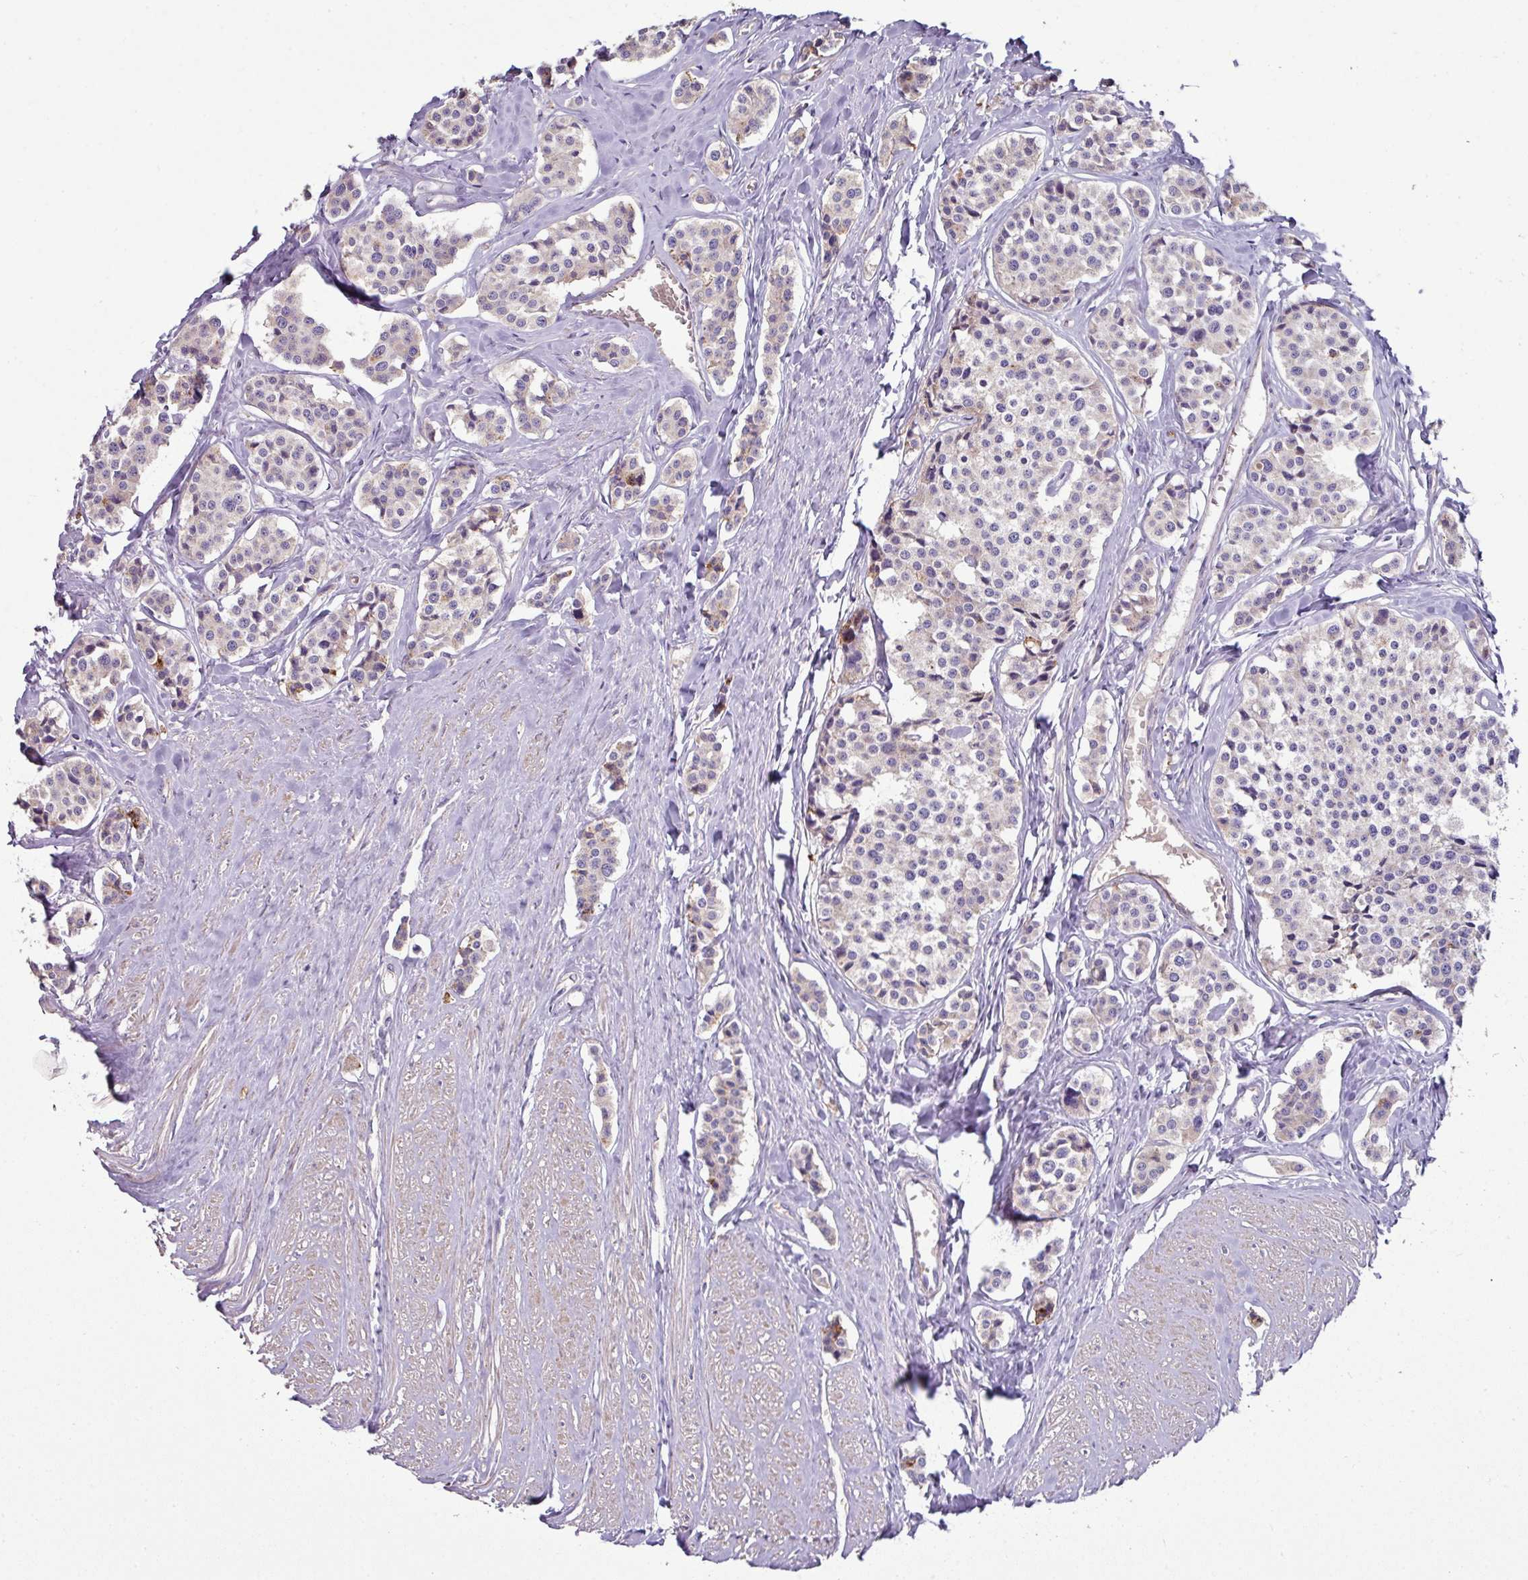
{"staining": {"intensity": "moderate", "quantity": "<25%", "location": "cytoplasmic/membranous"}, "tissue": "carcinoid", "cell_type": "Tumor cells", "image_type": "cancer", "snomed": [{"axis": "morphology", "description": "Carcinoid, malignant, NOS"}, {"axis": "topography", "description": "Small intestine"}], "caption": "Malignant carcinoid stained with a brown dye demonstrates moderate cytoplasmic/membranous positive expression in about <25% of tumor cells.", "gene": "LRRC9", "patient": {"sex": "male", "age": 60}}